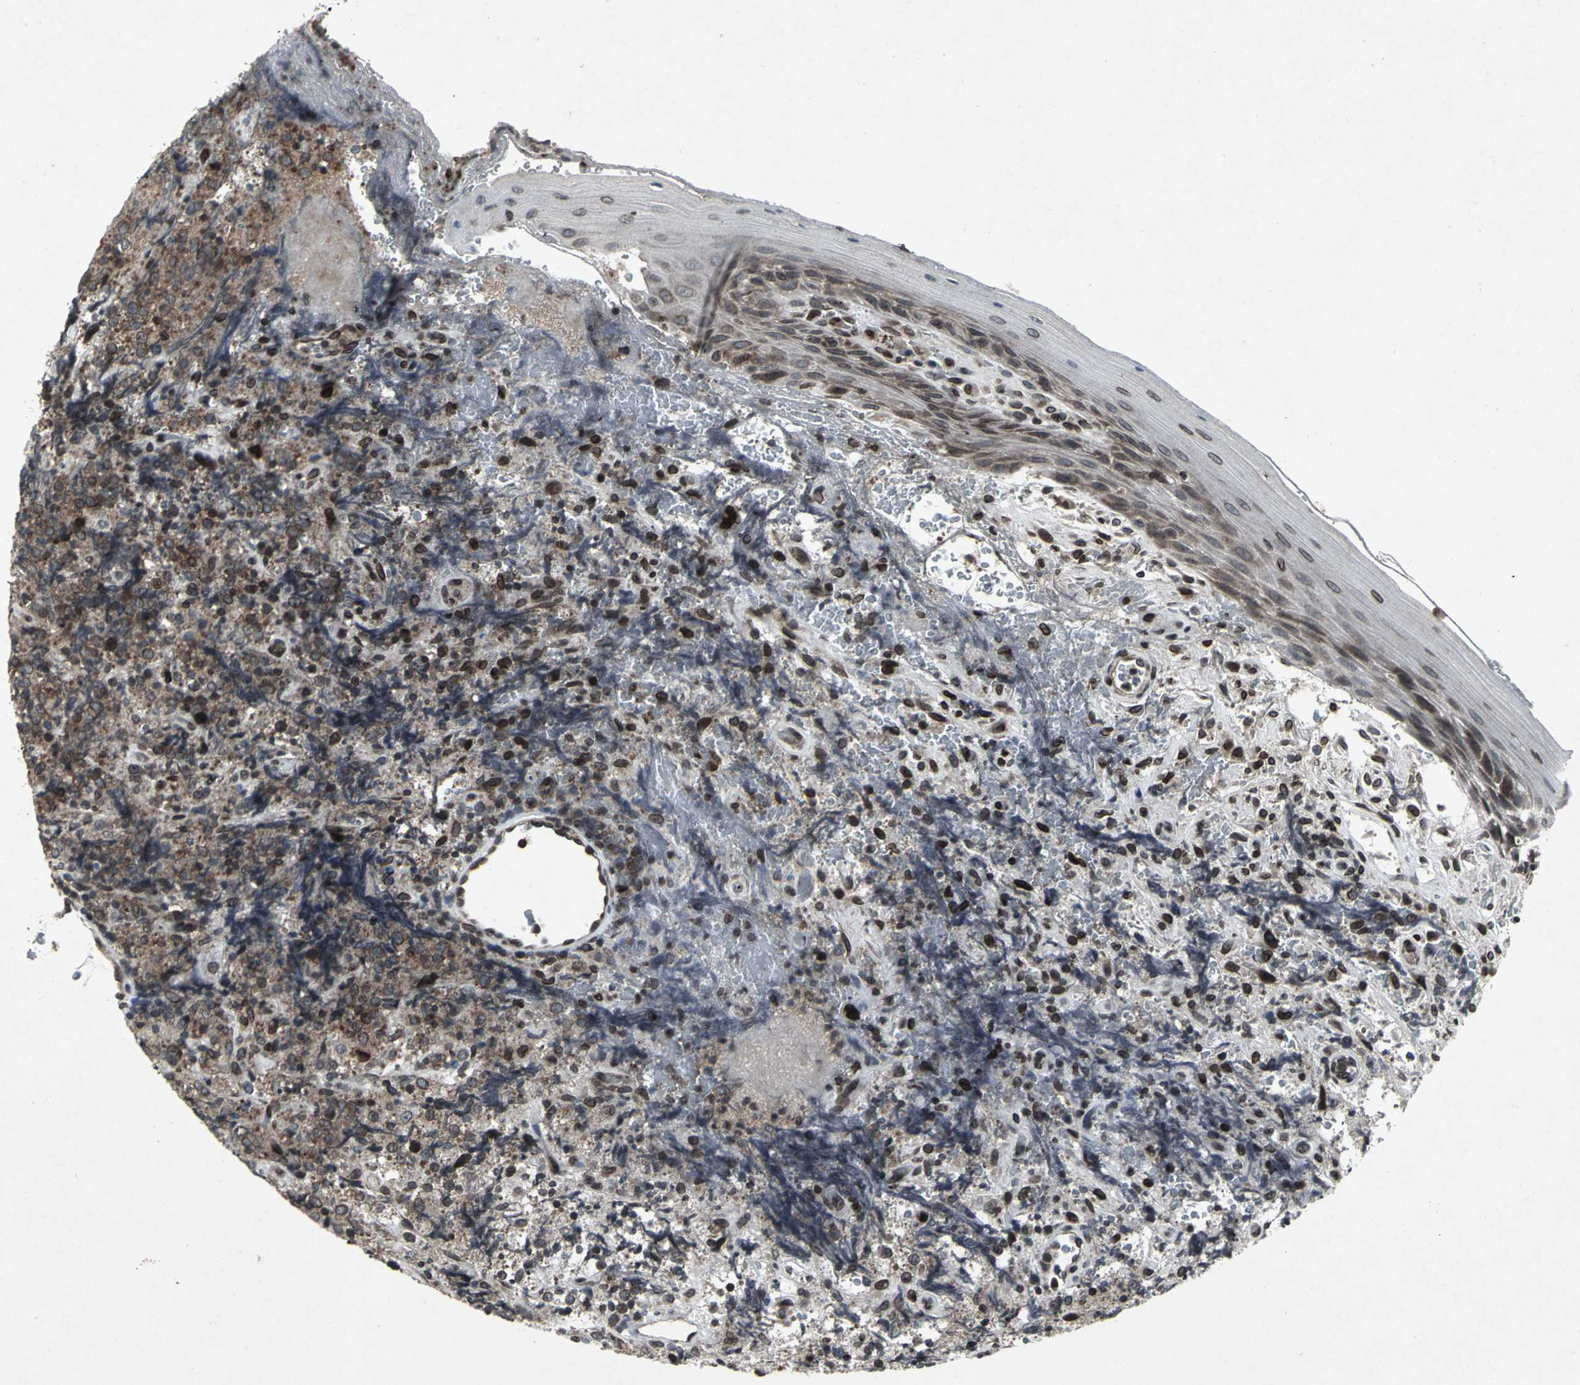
{"staining": {"intensity": "moderate", "quantity": ">75%", "location": "cytoplasmic/membranous,nuclear"}, "tissue": "lymphoma", "cell_type": "Tumor cells", "image_type": "cancer", "snomed": [{"axis": "morphology", "description": "Malignant lymphoma, non-Hodgkin's type, High grade"}, {"axis": "topography", "description": "Tonsil"}], "caption": "The image demonstrates staining of high-grade malignant lymphoma, non-Hodgkin's type, revealing moderate cytoplasmic/membranous and nuclear protein expression (brown color) within tumor cells.", "gene": "SH2B3", "patient": {"sex": "female", "age": 36}}